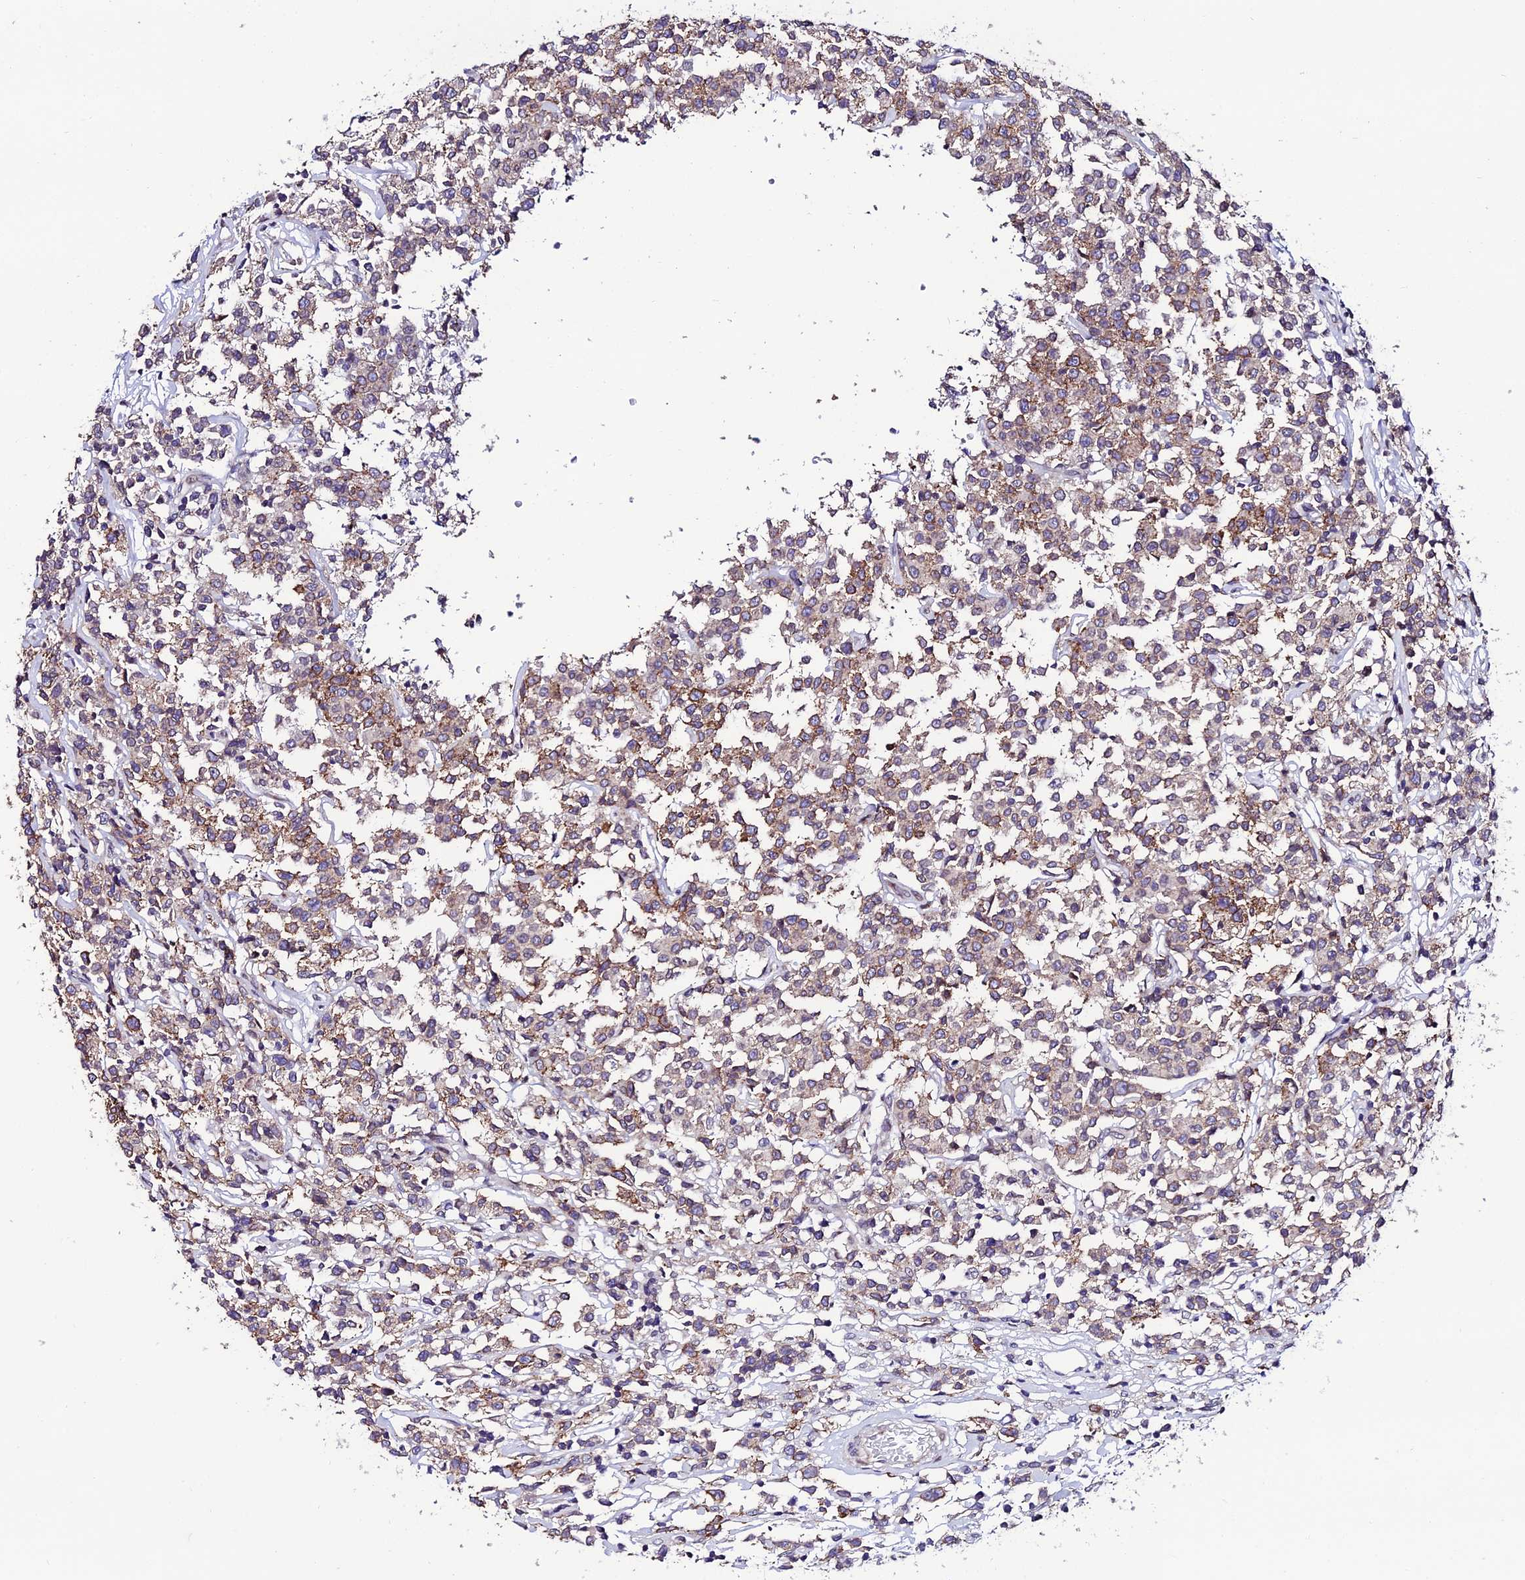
{"staining": {"intensity": "weak", "quantity": "25%-75%", "location": "cytoplasmic/membranous"}, "tissue": "lymphoma", "cell_type": "Tumor cells", "image_type": "cancer", "snomed": [{"axis": "morphology", "description": "Malignant lymphoma, non-Hodgkin's type, Low grade"}, {"axis": "topography", "description": "Small intestine"}], "caption": "Immunohistochemical staining of lymphoma shows low levels of weak cytoplasmic/membranous protein positivity in about 25%-75% of tumor cells.", "gene": "DDX19A", "patient": {"sex": "female", "age": 59}}